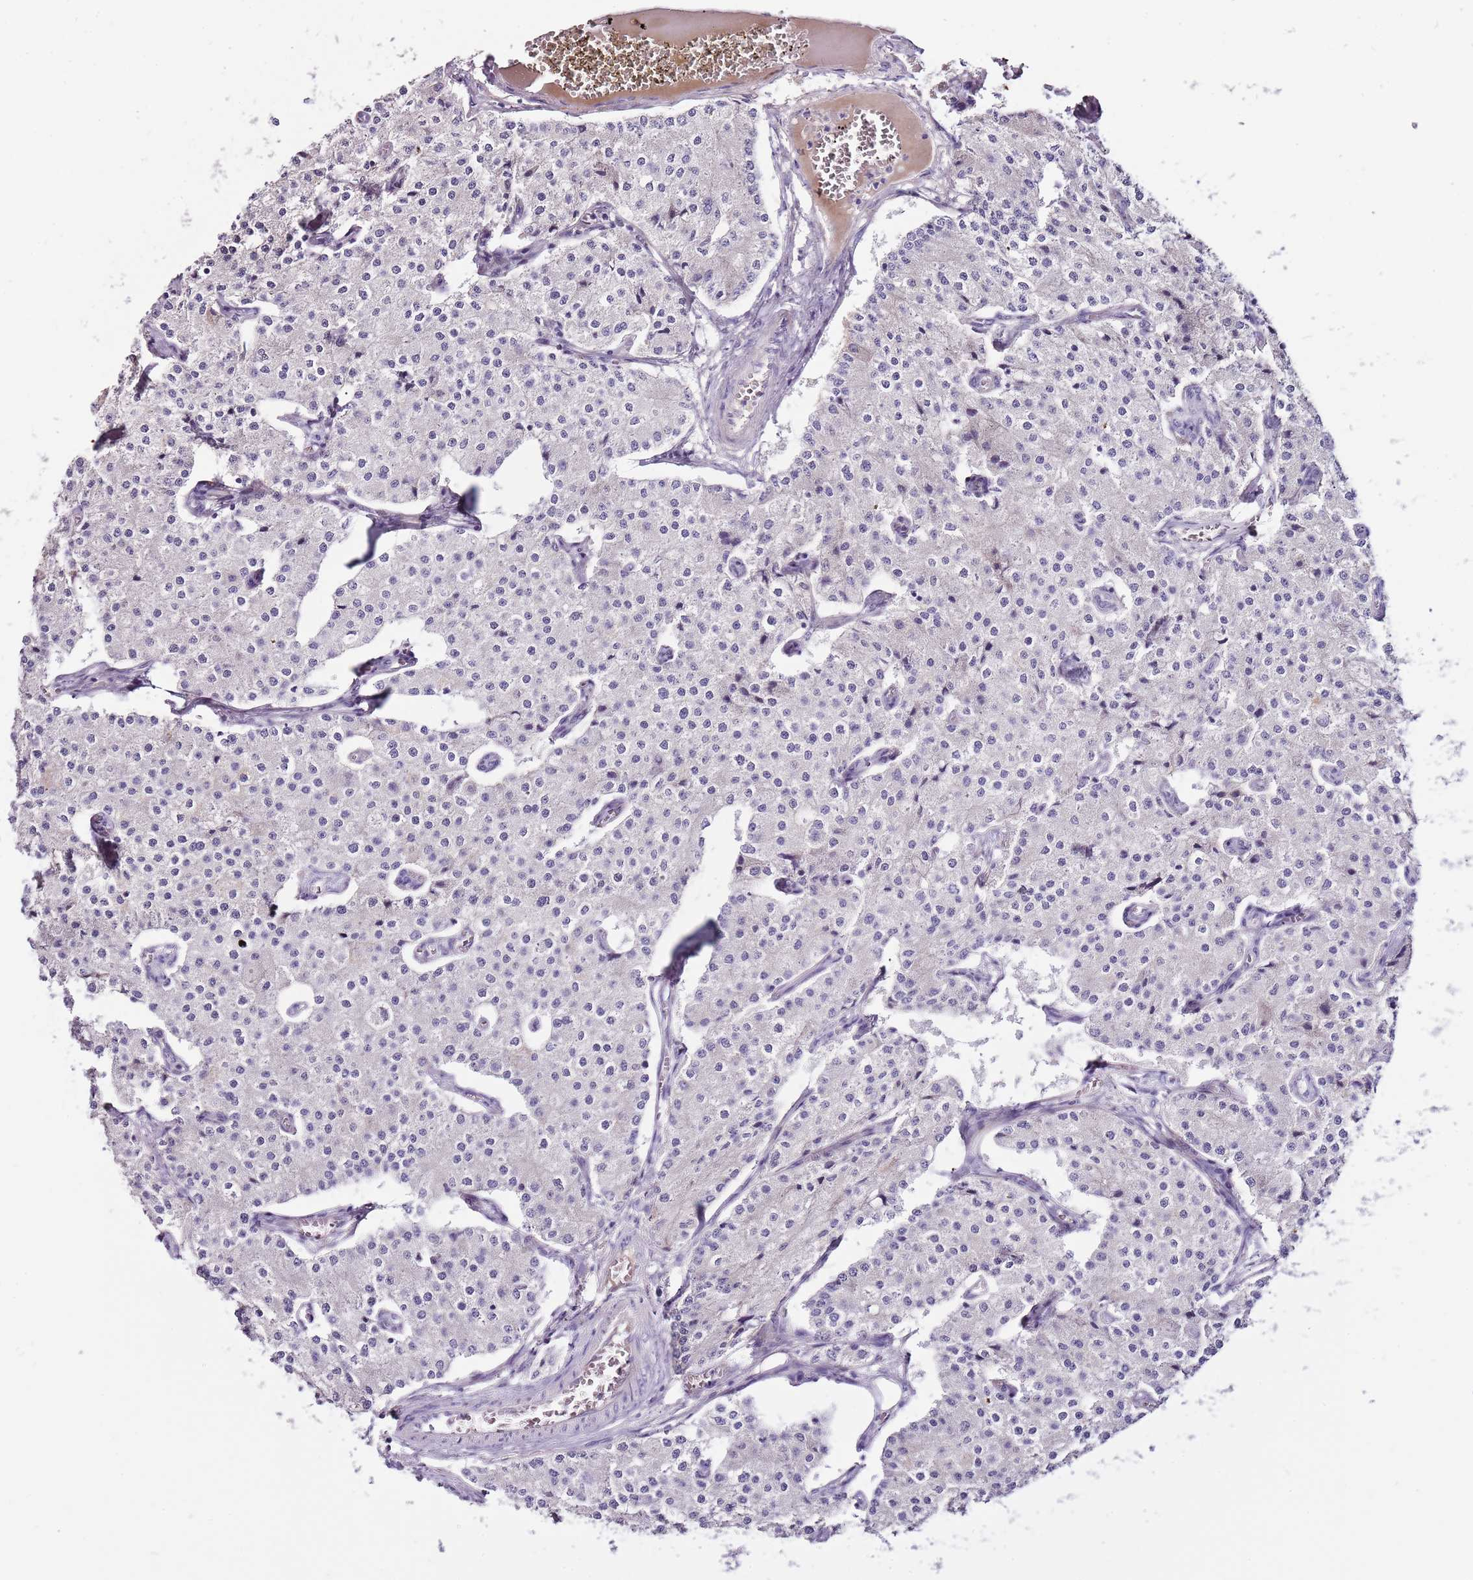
{"staining": {"intensity": "negative", "quantity": "none", "location": "none"}, "tissue": "carcinoid", "cell_type": "Tumor cells", "image_type": "cancer", "snomed": [{"axis": "morphology", "description": "Carcinoid, malignant, NOS"}, {"axis": "topography", "description": "Colon"}], "caption": "High power microscopy photomicrograph of an IHC image of carcinoid, revealing no significant positivity in tumor cells.", "gene": "NKX2-3", "patient": {"sex": "female", "age": 52}}